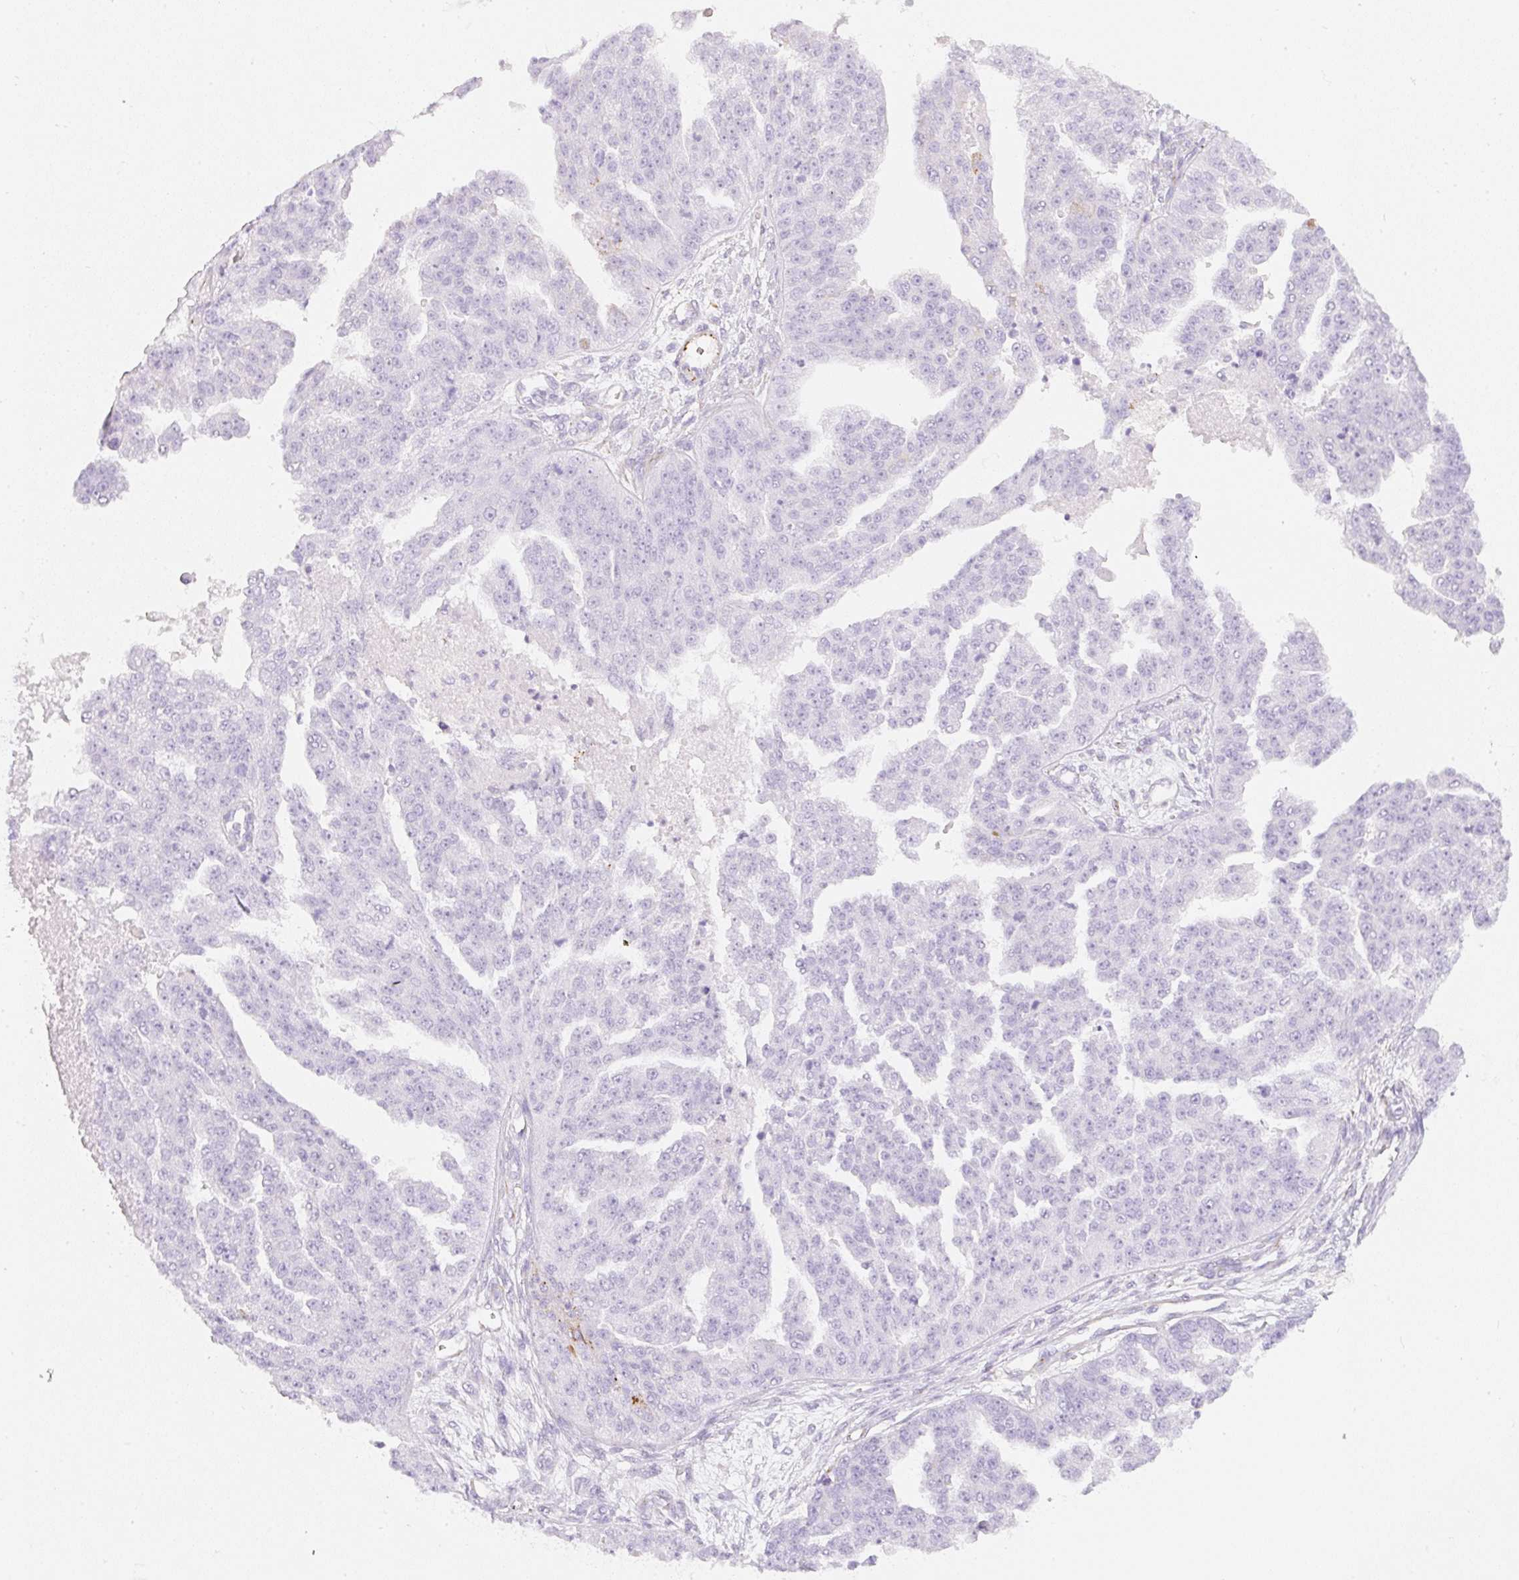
{"staining": {"intensity": "negative", "quantity": "none", "location": "none"}, "tissue": "ovarian cancer", "cell_type": "Tumor cells", "image_type": "cancer", "snomed": [{"axis": "morphology", "description": "Cystadenocarcinoma, serous, NOS"}, {"axis": "topography", "description": "Ovary"}], "caption": "DAB immunohistochemical staining of human serous cystadenocarcinoma (ovarian) shows no significant expression in tumor cells. The staining is performed using DAB (3,3'-diaminobenzidine) brown chromogen with nuclei counter-stained in using hematoxylin.", "gene": "ZNF689", "patient": {"sex": "female", "age": 58}}